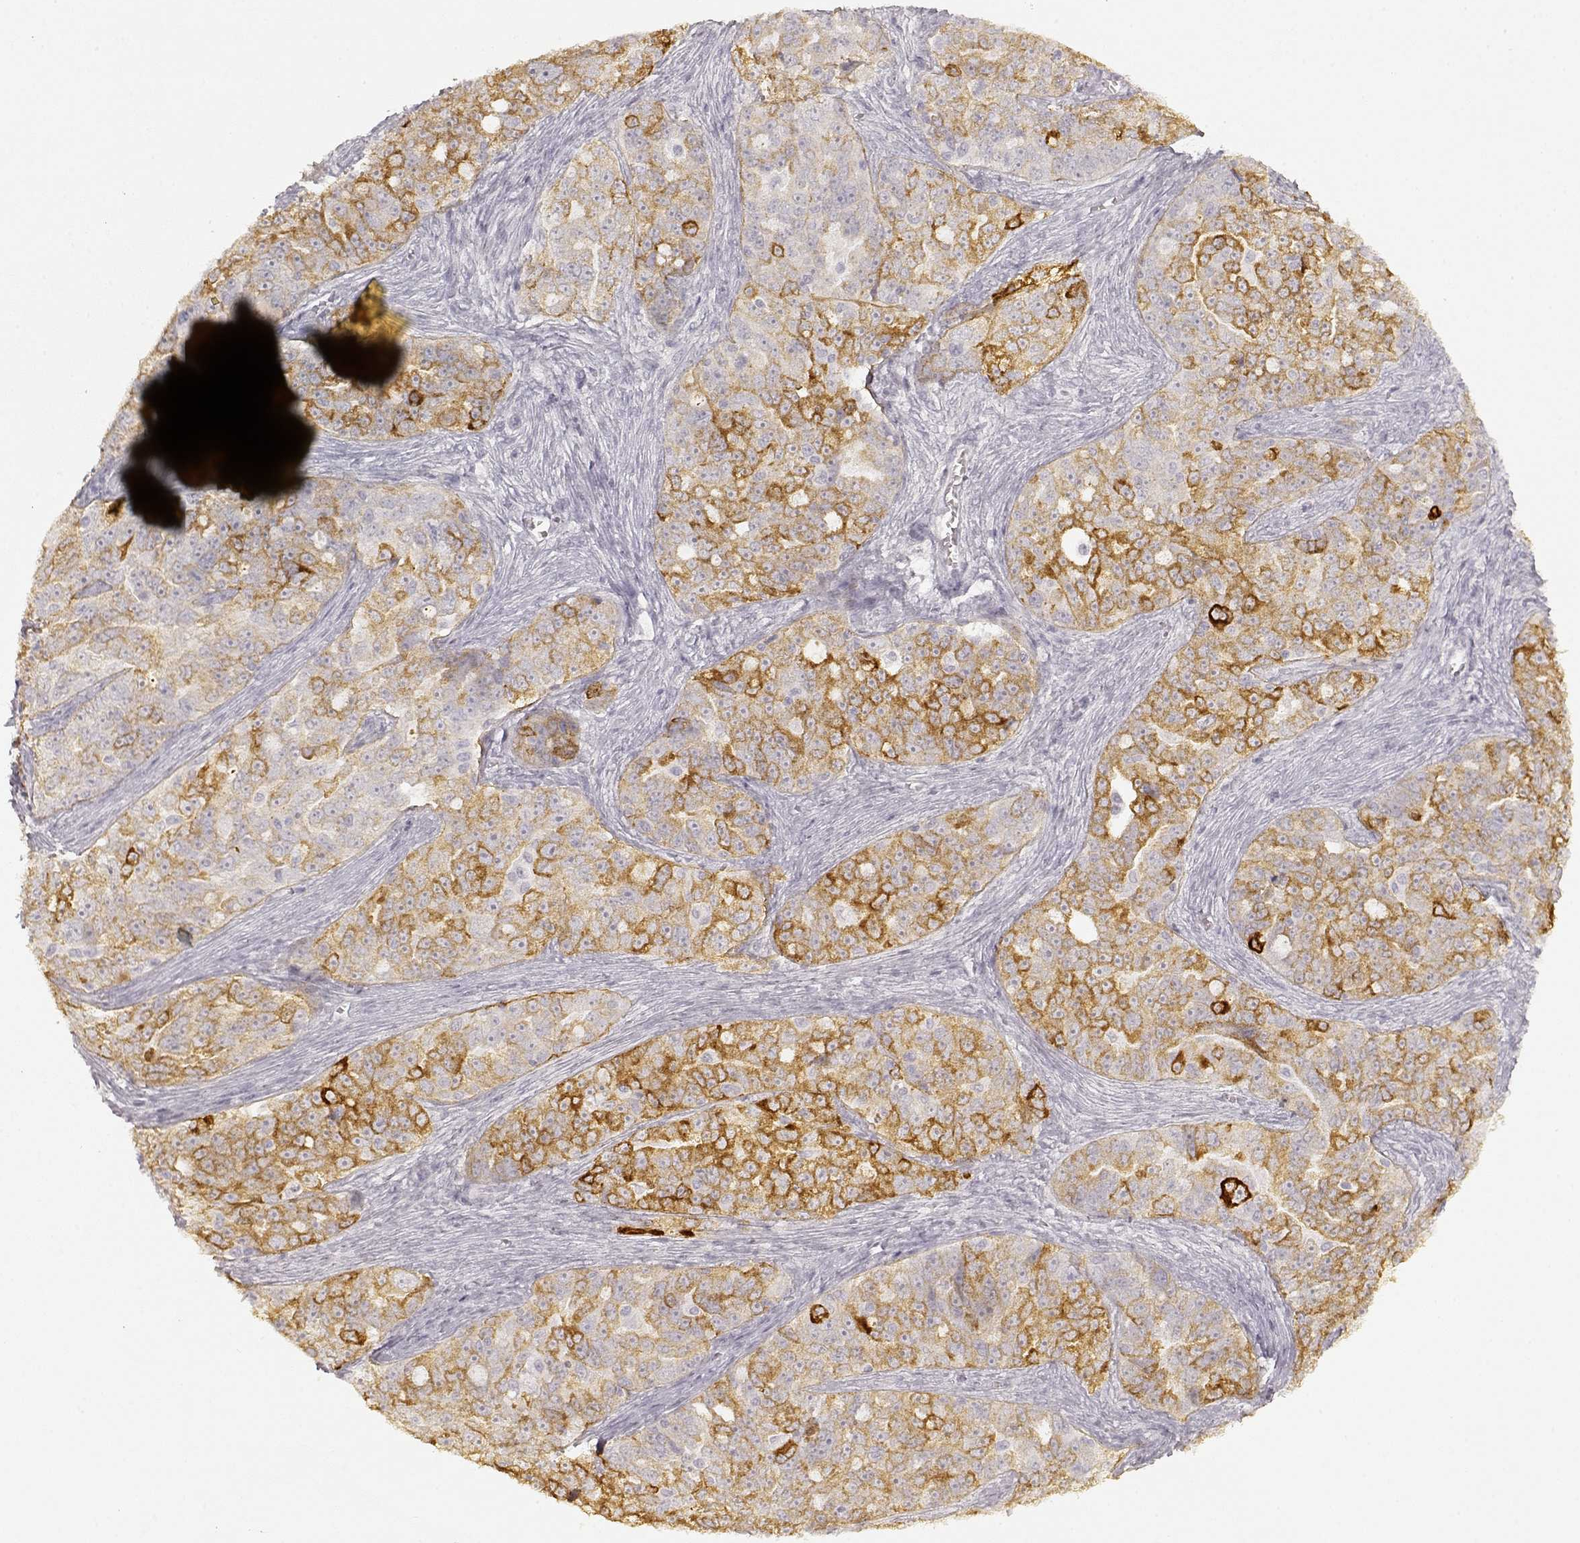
{"staining": {"intensity": "moderate", "quantity": ">75%", "location": "cytoplasmic/membranous"}, "tissue": "ovarian cancer", "cell_type": "Tumor cells", "image_type": "cancer", "snomed": [{"axis": "morphology", "description": "Cystadenocarcinoma, serous, NOS"}, {"axis": "topography", "description": "Ovary"}], "caption": "This image displays immunohistochemistry staining of serous cystadenocarcinoma (ovarian), with medium moderate cytoplasmic/membranous expression in about >75% of tumor cells.", "gene": "LAMC2", "patient": {"sex": "female", "age": 51}}